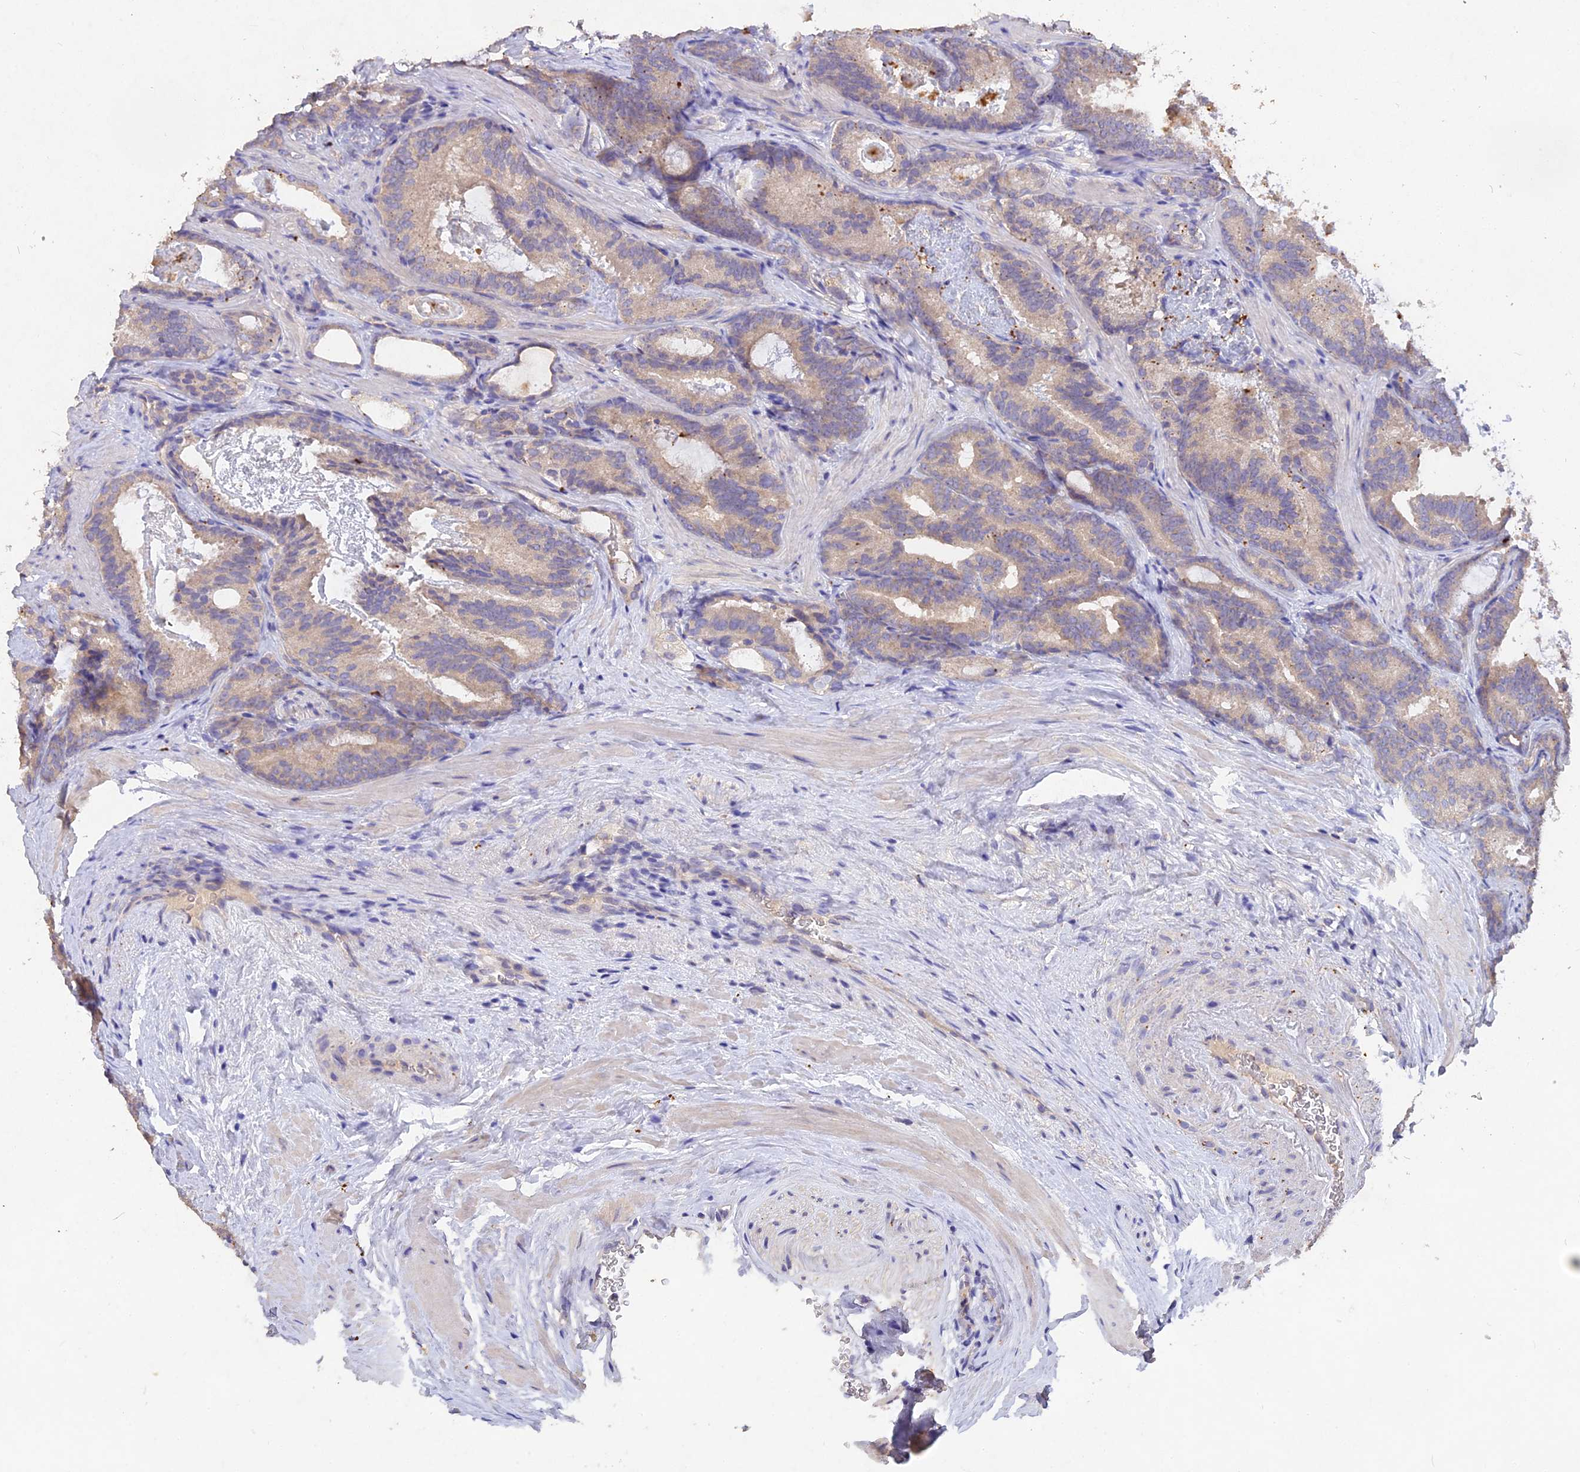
{"staining": {"intensity": "negative", "quantity": "none", "location": "none"}, "tissue": "prostate cancer", "cell_type": "Tumor cells", "image_type": "cancer", "snomed": [{"axis": "morphology", "description": "Adenocarcinoma, Low grade"}, {"axis": "topography", "description": "Prostate"}], "caption": "An immunohistochemistry photomicrograph of prostate cancer (adenocarcinoma (low-grade)) is shown. There is no staining in tumor cells of prostate cancer (adenocarcinoma (low-grade)).", "gene": "SLC26A4", "patient": {"sex": "male", "age": 60}}